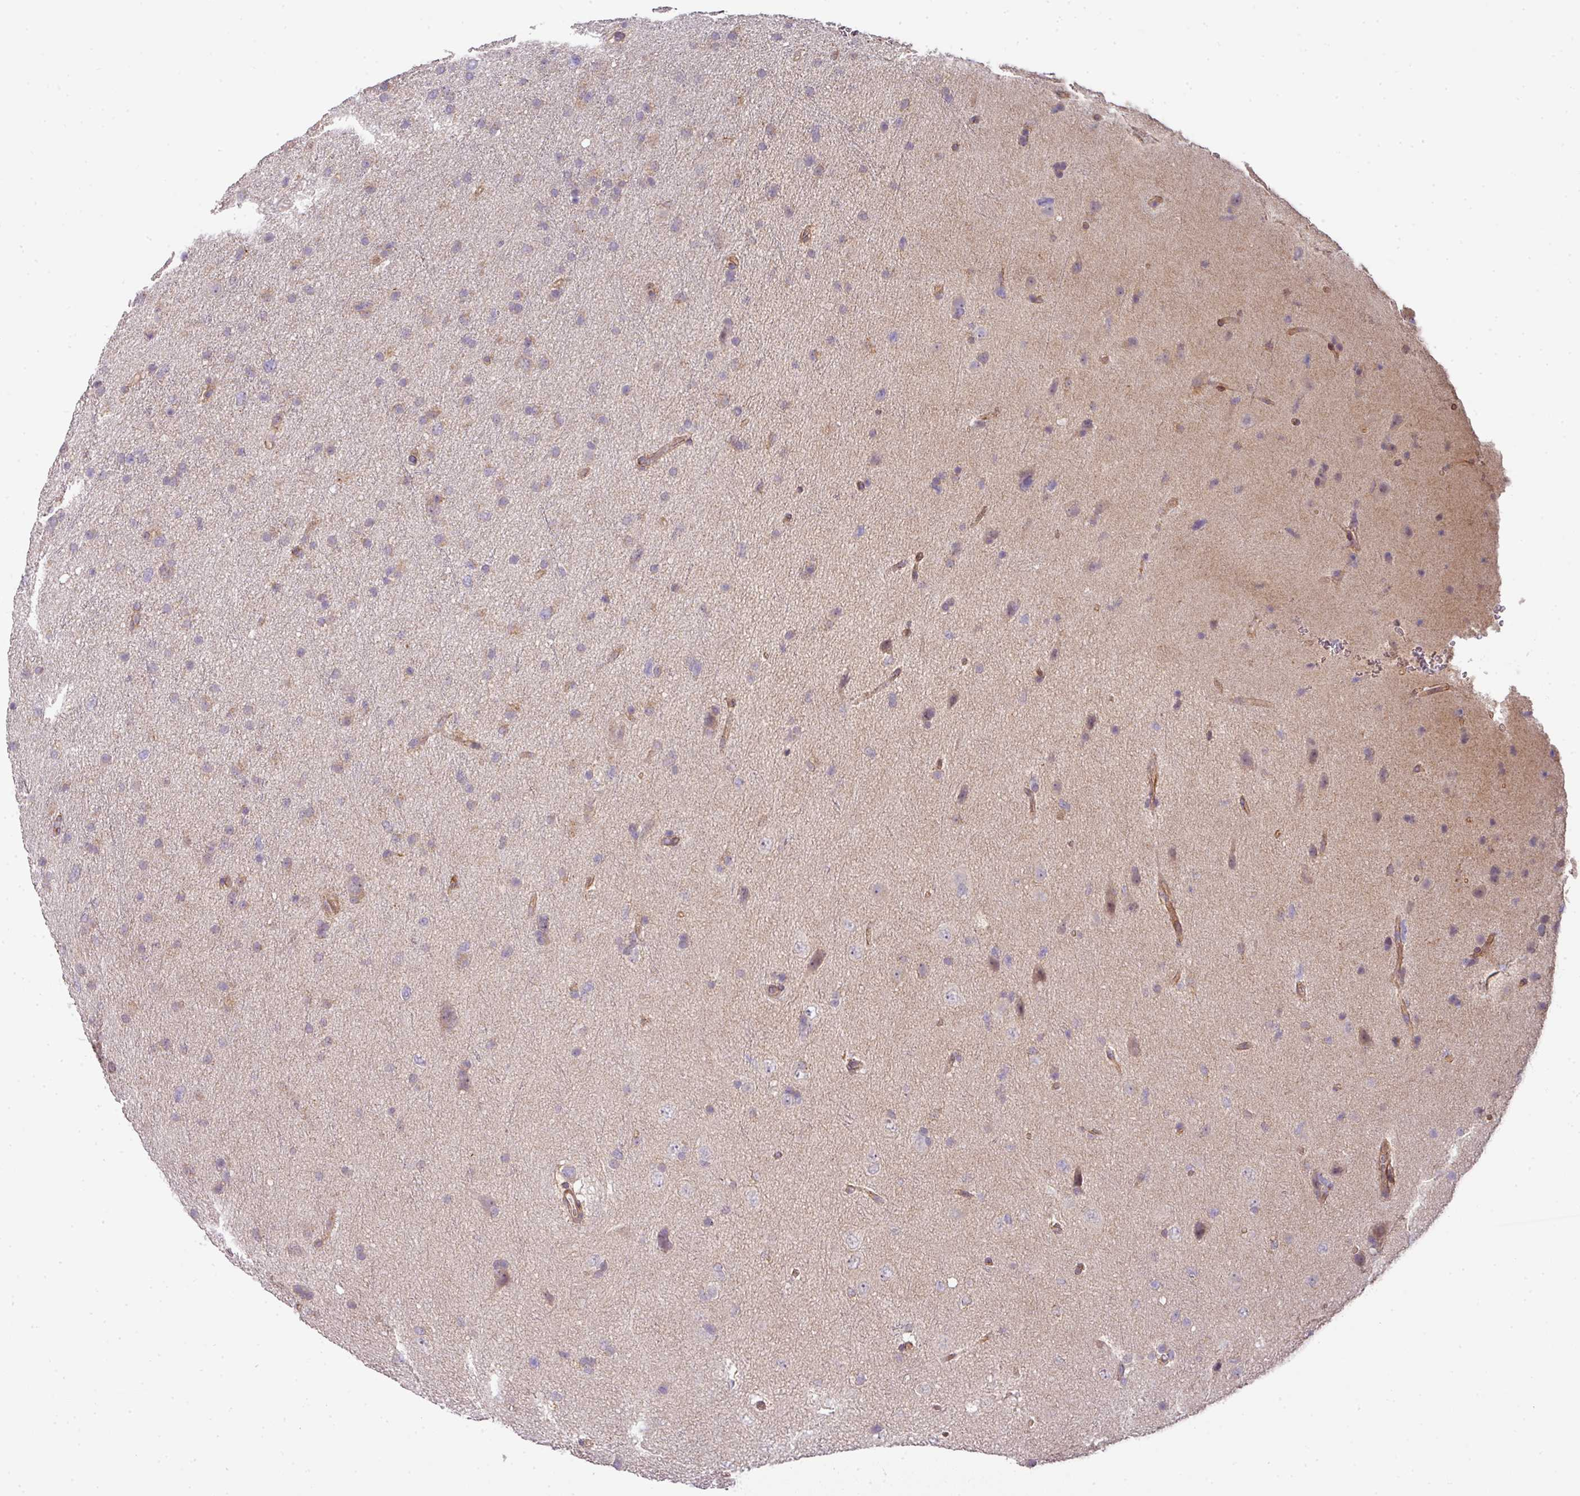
{"staining": {"intensity": "weak", "quantity": "25%-75%", "location": "cytoplasmic/membranous"}, "tissue": "glioma", "cell_type": "Tumor cells", "image_type": "cancer", "snomed": [{"axis": "morphology", "description": "Glioma, malignant, Low grade"}, {"axis": "topography", "description": "Cerebral cortex"}], "caption": "Approximately 25%-75% of tumor cells in human malignant low-grade glioma reveal weak cytoplasmic/membranous protein expression as visualized by brown immunohistochemical staining.", "gene": "STK35", "patient": {"sex": "female", "age": 39}}